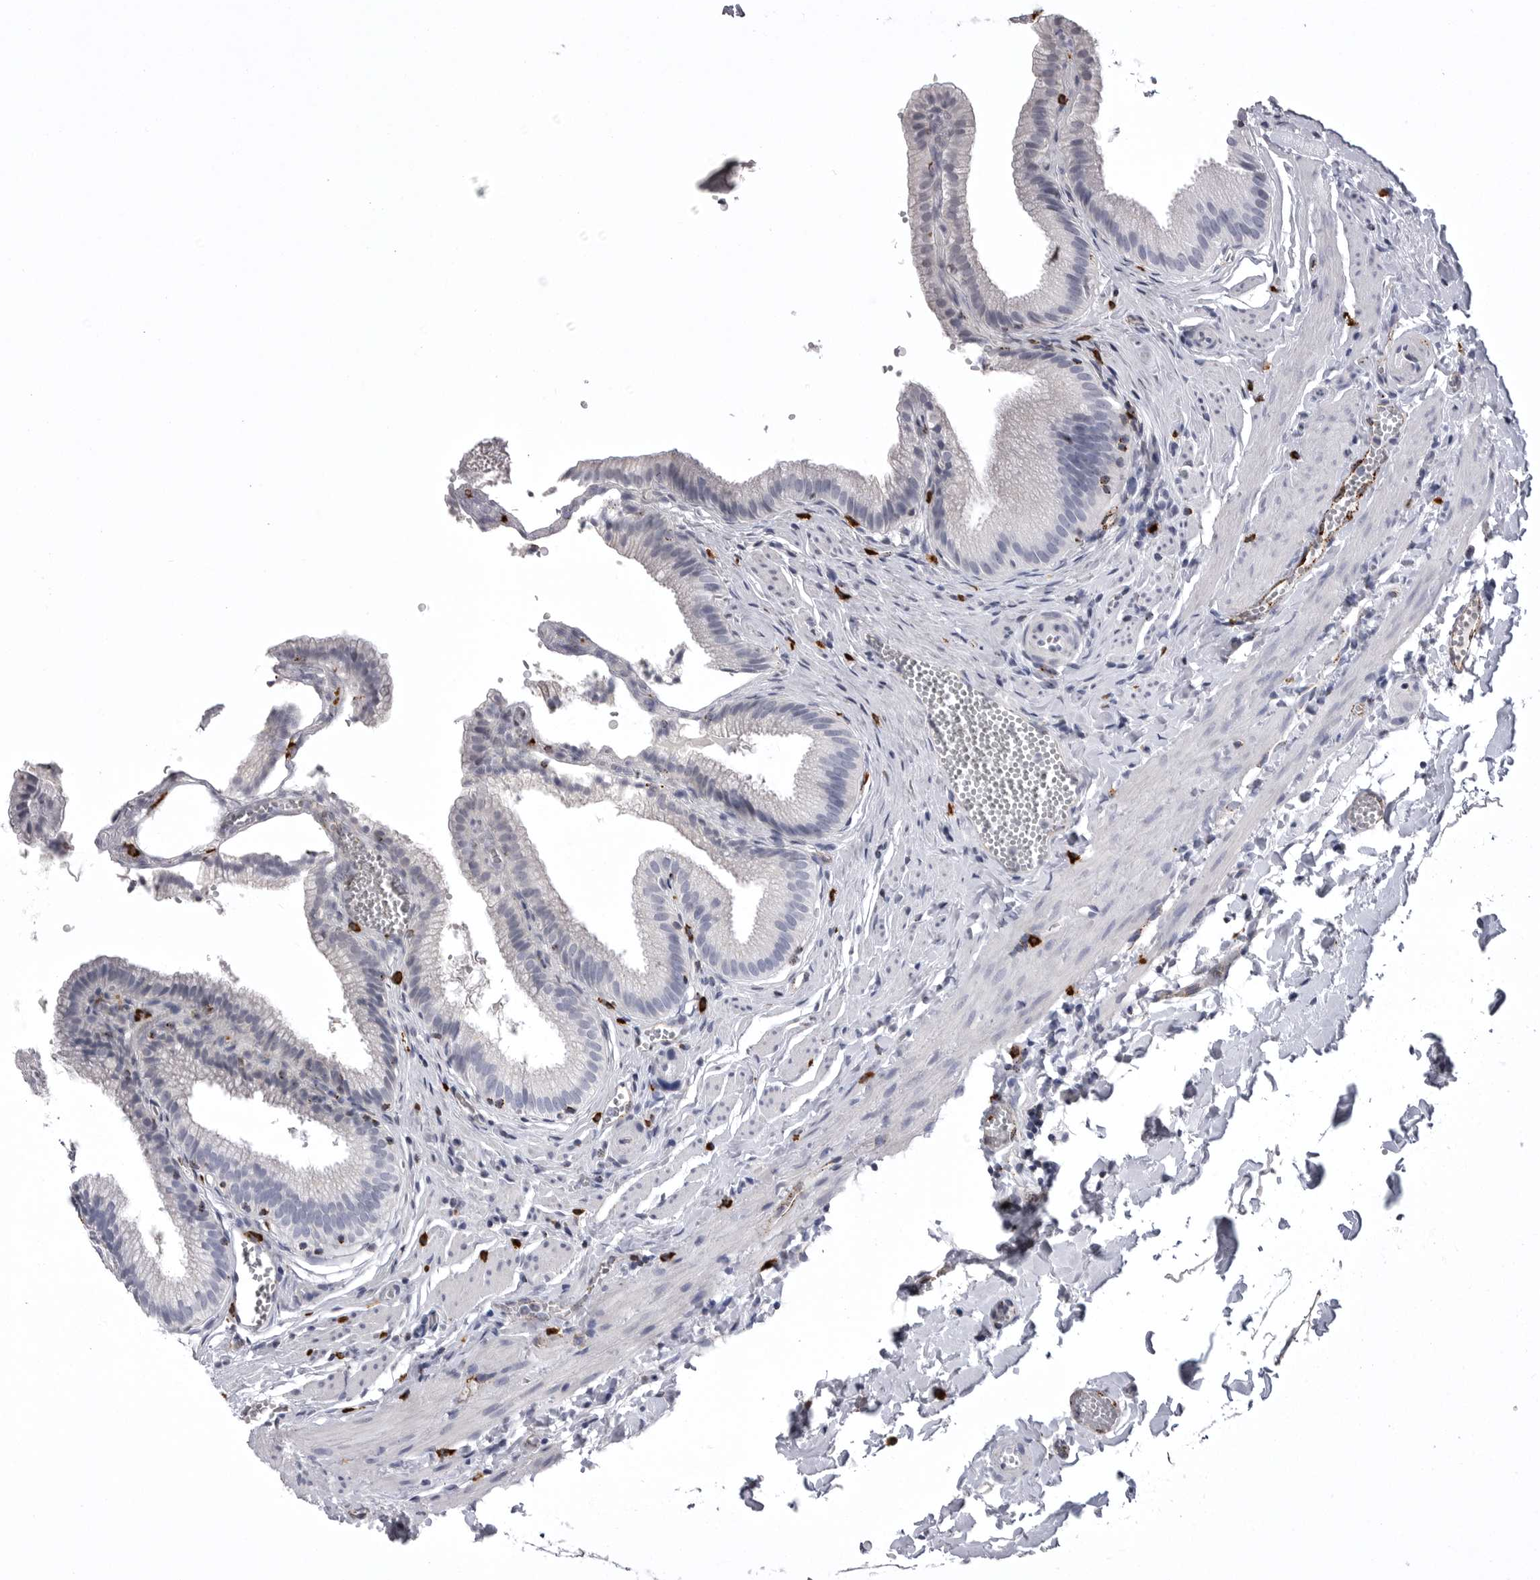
{"staining": {"intensity": "negative", "quantity": "none", "location": "none"}, "tissue": "gallbladder", "cell_type": "Glandular cells", "image_type": "normal", "snomed": [{"axis": "morphology", "description": "Normal tissue, NOS"}, {"axis": "topography", "description": "Gallbladder"}], "caption": "The immunohistochemistry micrograph has no significant positivity in glandular cells of gallbladder. (Stains: DAB (3,3'-diaminobenzidine) immunohistochemistry (IHC) with hematoxylin counter stain, Microscopy: brightfield microscopy at high magnification).", "gene": "PSPN", "patient": {"sex": "male", "age": 38}}